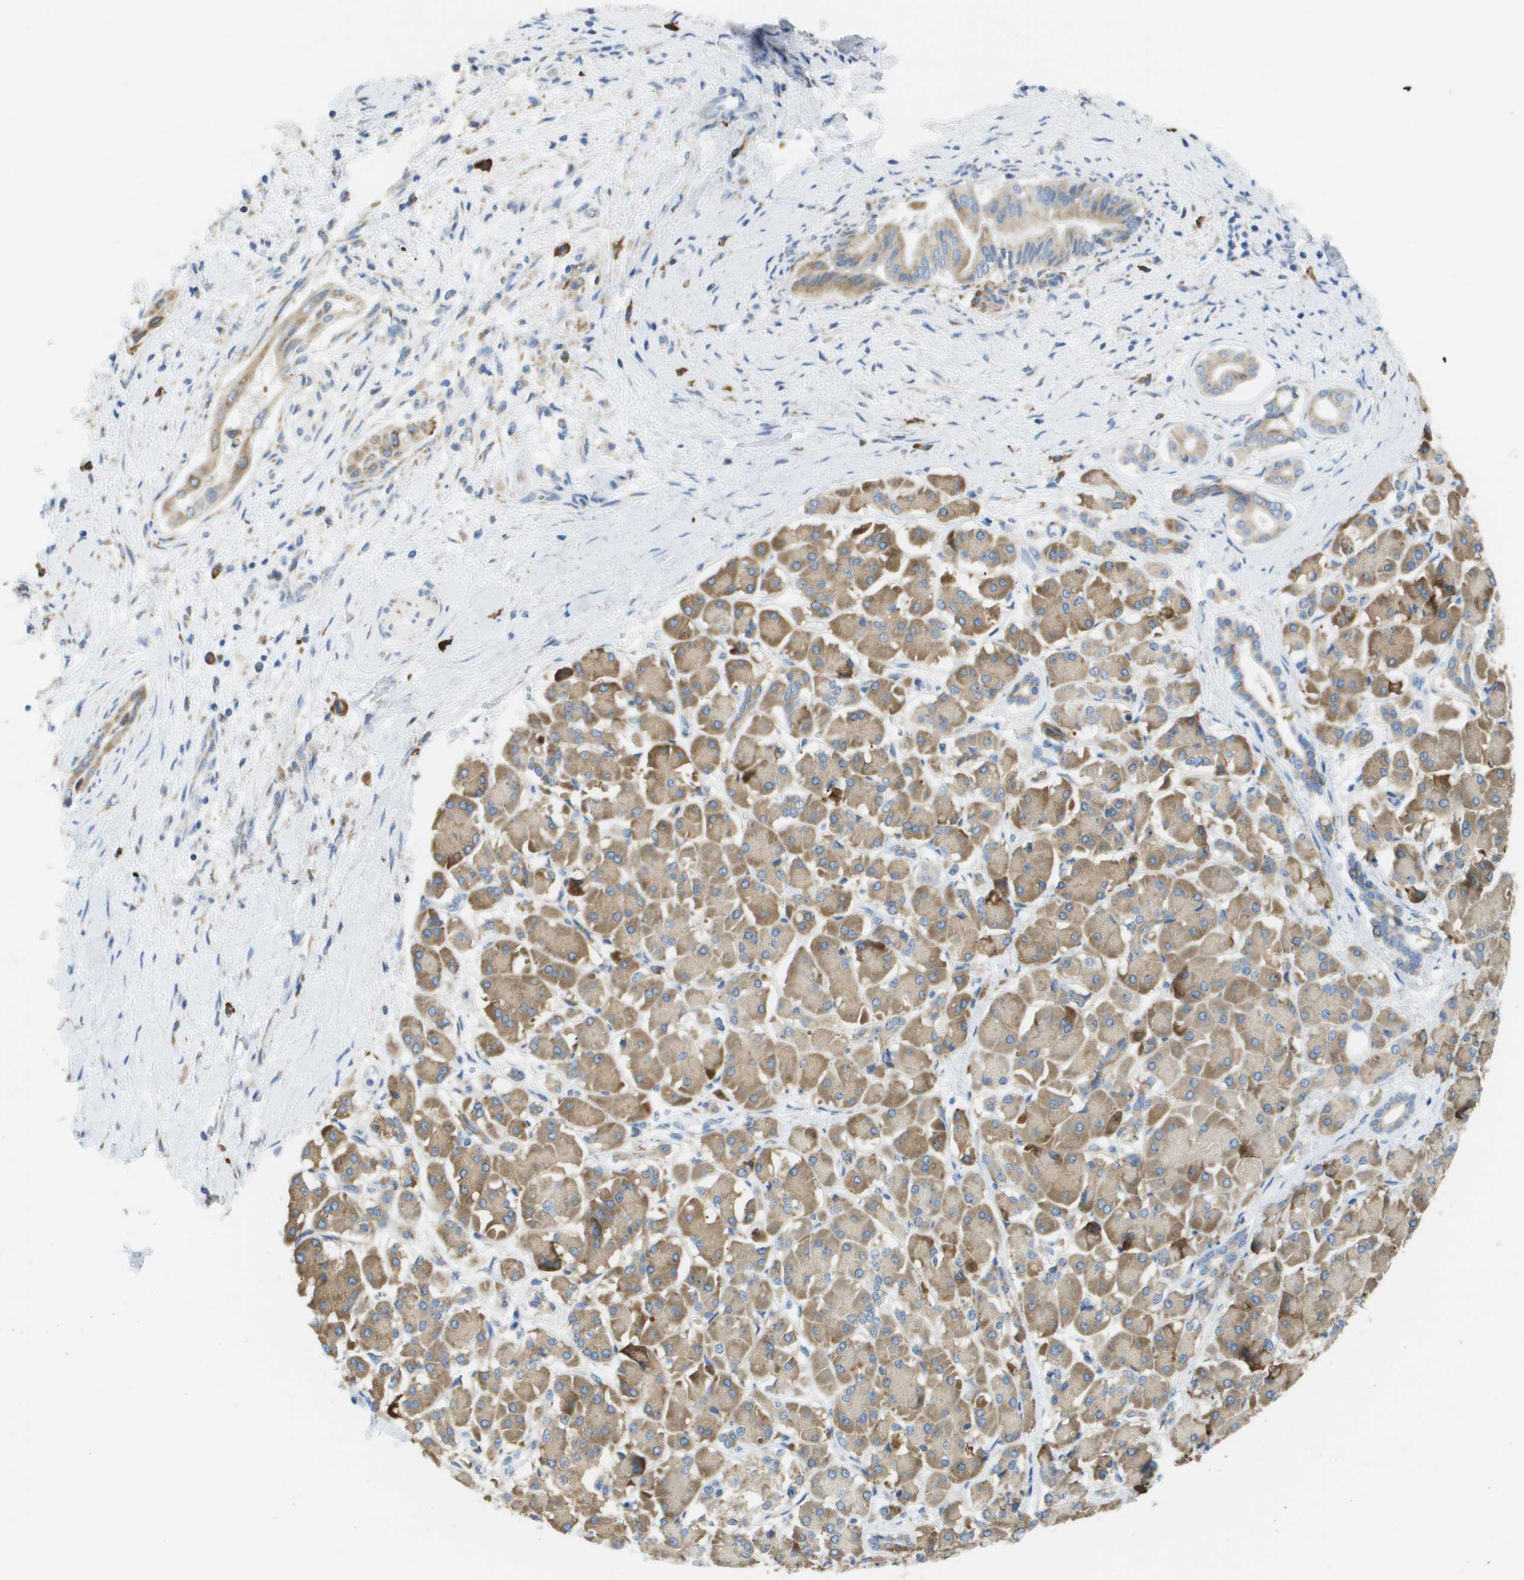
{"staining": {"intensity": "weak", "quantity": ">75%", "location": "cytoplasmic/membranous"}, "tissue": "pancreatic cancer", "cell_type": "Tumor cells", "image_type": "cancer", "snomed": [{"axis": "morphology", "description": "Adenocarcinoma, NOS"}, {"axis": "topography", "description": "Pancreas"}], "caption": "Immunohistochemical staining of human pancreatic adenocarcinoma reveals weak cytoplasmic/membranous protein expression in about >75% of tumor cells. The protein is stained brown, and the nuclei are stained in blue (DAB IHC with brightfield microscopy, high magnification).", "gene": "SDR42E1", "patient": {"sex": "male", "age": 55}}